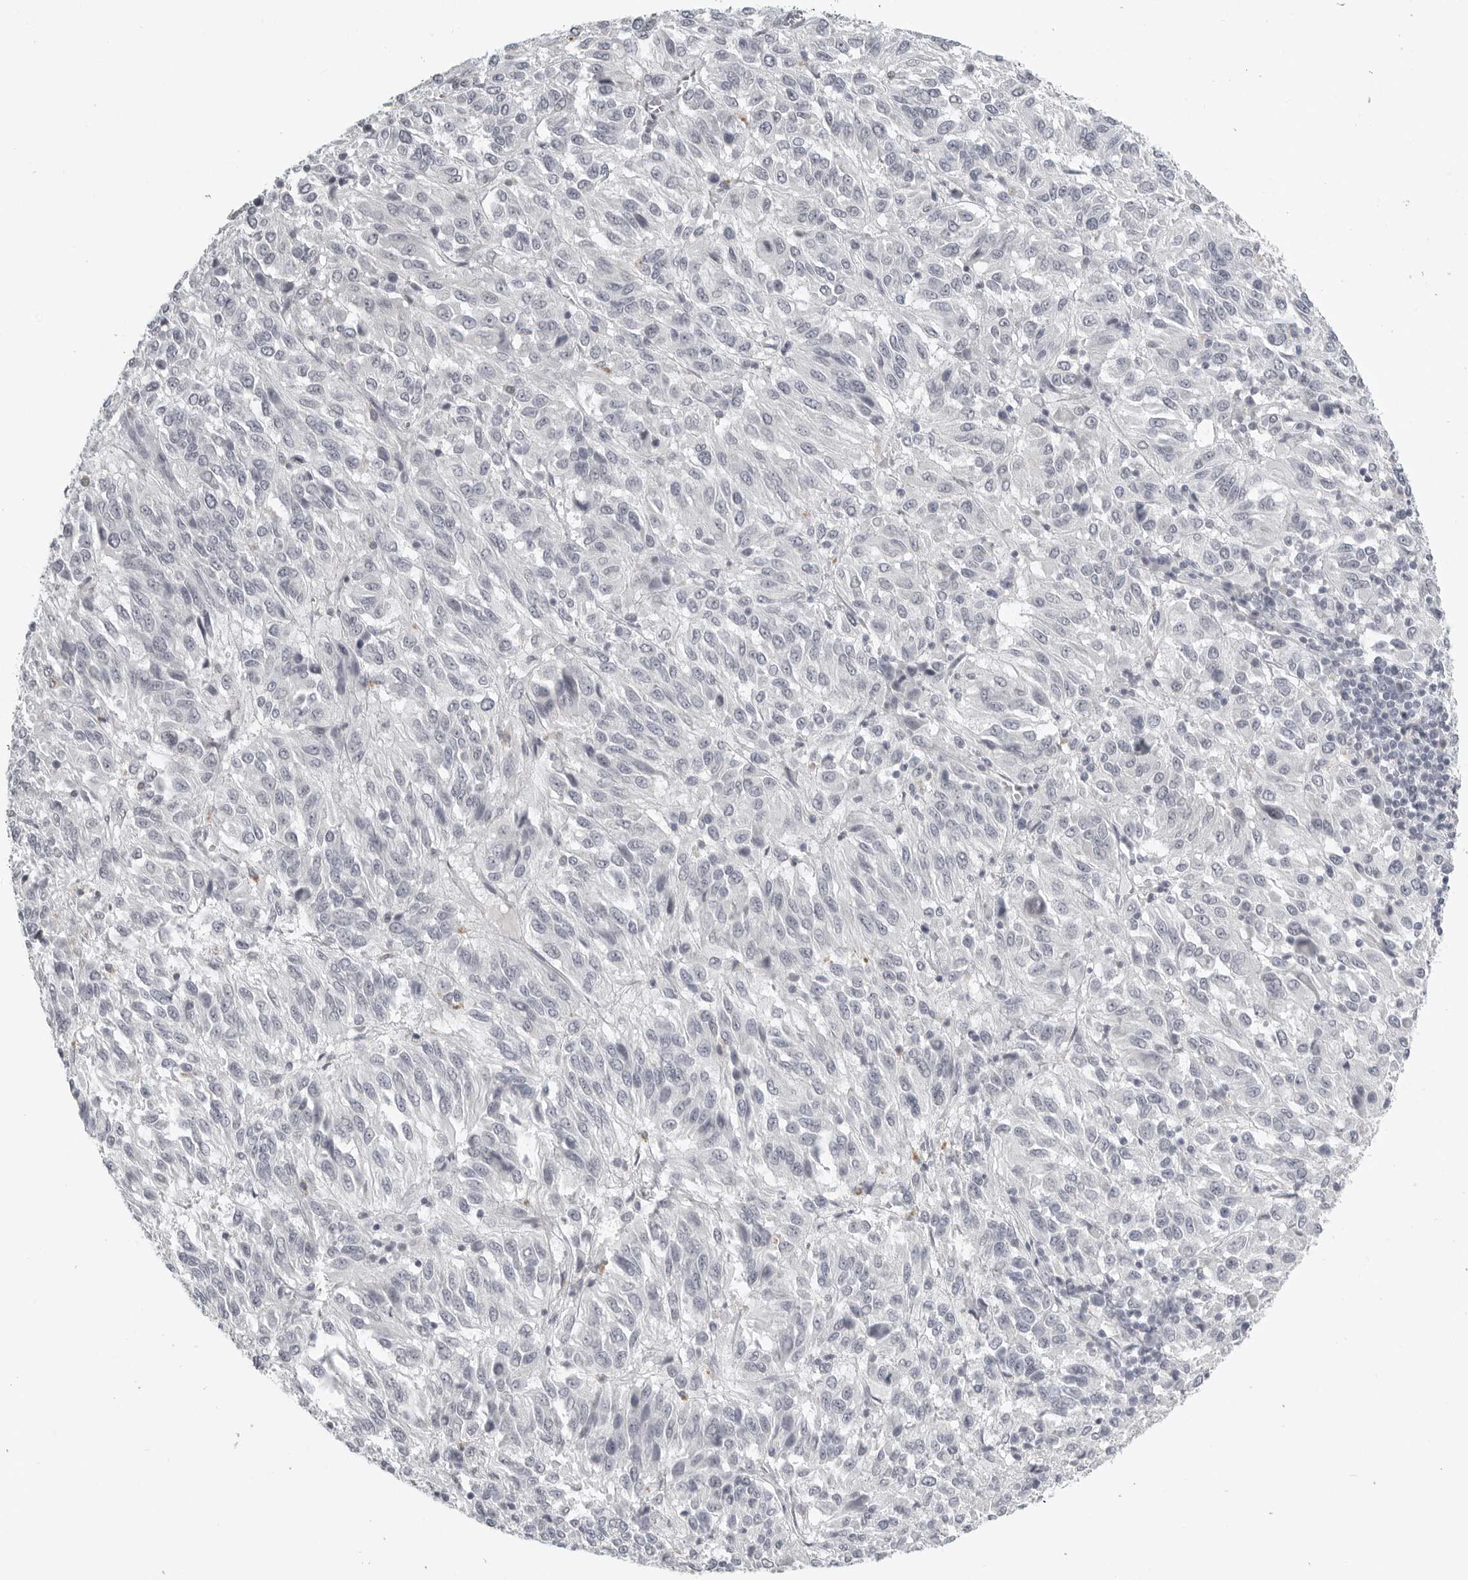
{"staining": {"intensity": "negative", "quantity": "none", "location": "none"}, "tissue": "melanoma", "cell_type": "Tumor cells", "image_type": "cancer", "snomed": [{"axis": "morphology", "description": "Malignant melanoma, Metastatic site"}, {"axis": "topography", "description": "Lung"}], "caption": "Tumor cells are negative for protein expression in human melanoma.", "gene": "BPIFA1", "patient": {"sex": "male", "age": 64}}